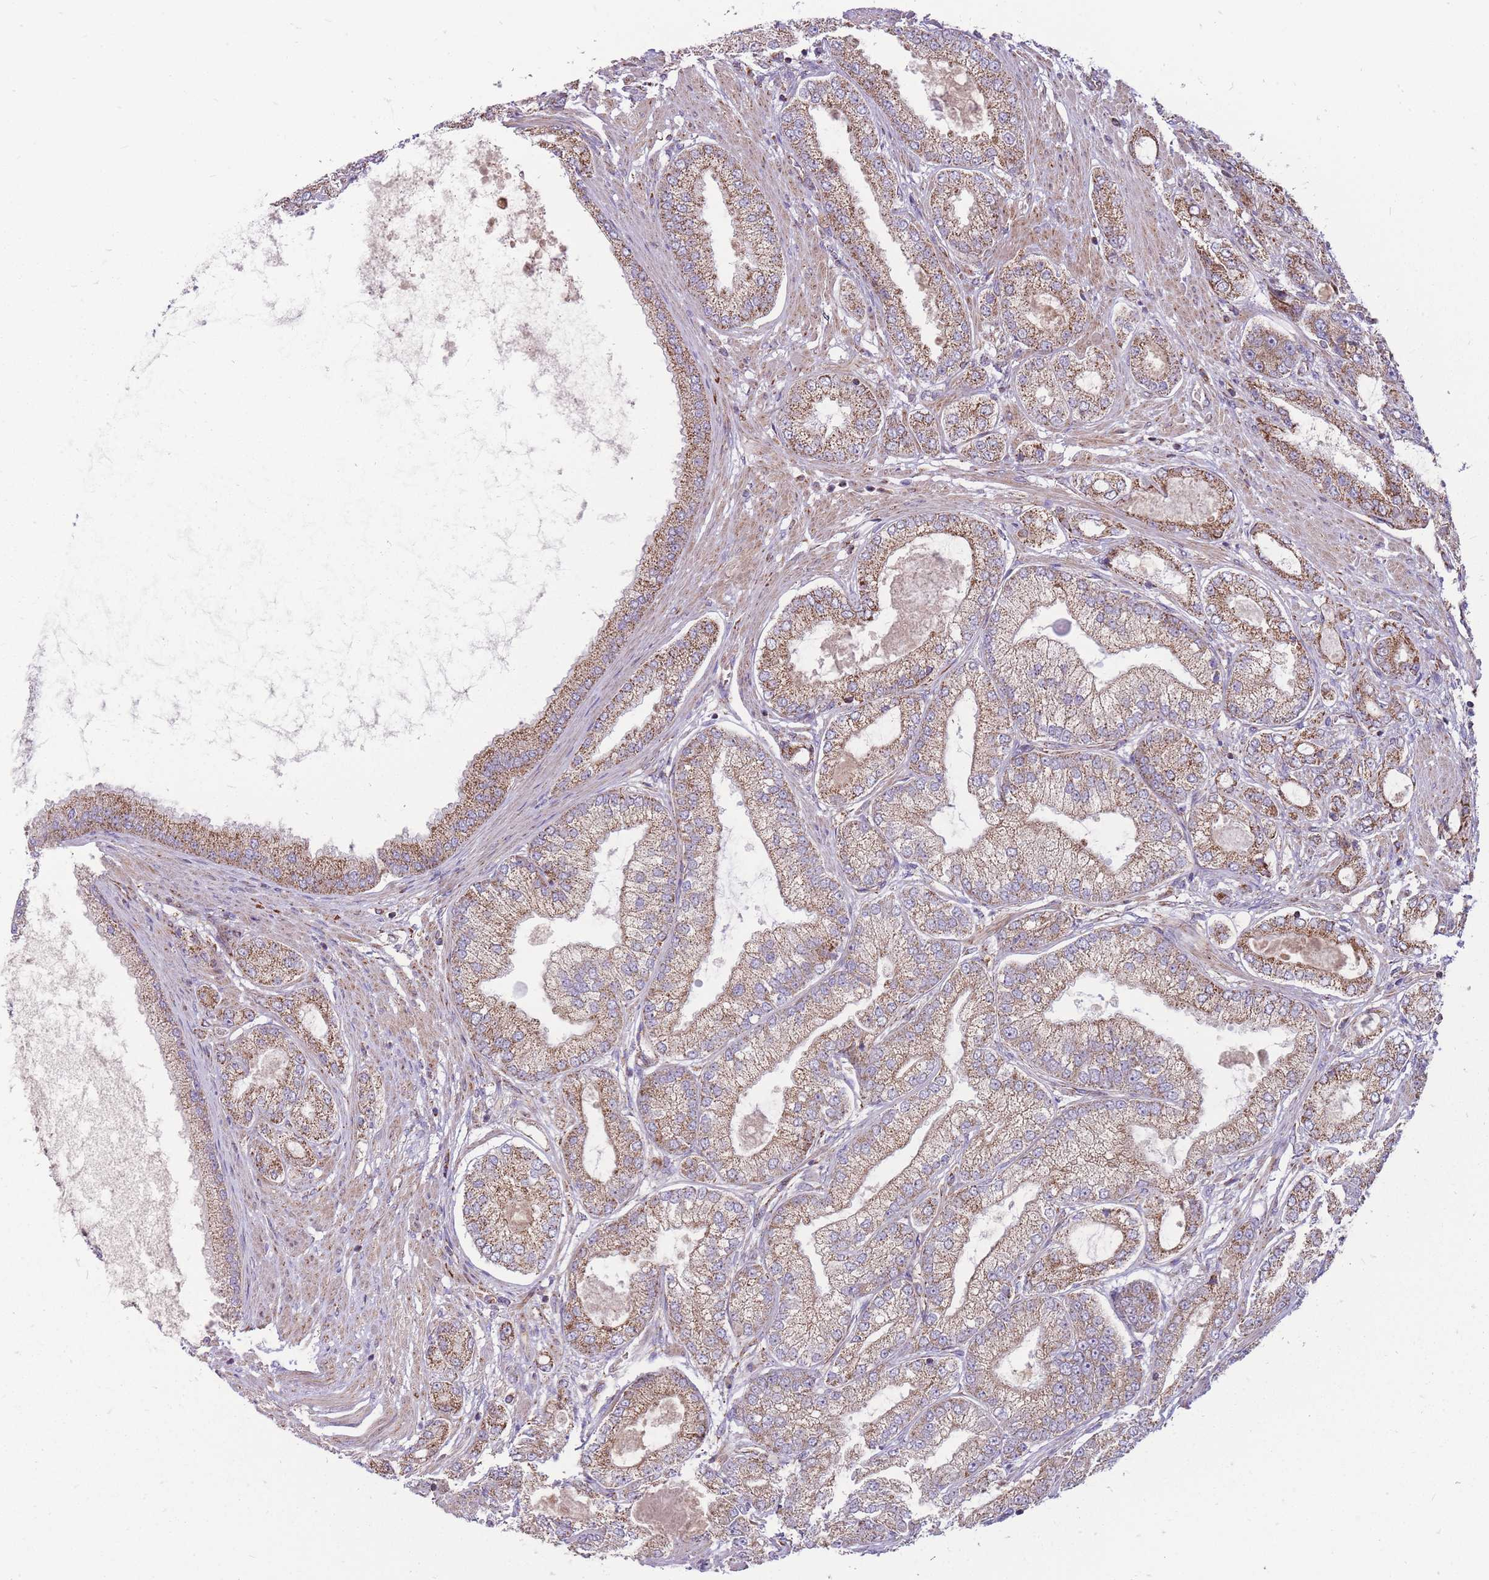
{"staining": {"intensity": "moderate", "quantity": ">75%", "location": "cytoplasmic/membranous"}, "tissue": "prostate cancer", "cell_type": "Tumor cells", "image_type": "cancer", "snomed": [{"axis": "morphology", "description": "Adenocarcinoma, High grade"}, {"axis": "topography", "description": "Prostate"}], "caption": "Human prostate cancer stained with a protein marker reveals moderate staining in tumor cells.", "gene": "ANKRD10", "patient": {"sex": "male", "age": 71}}